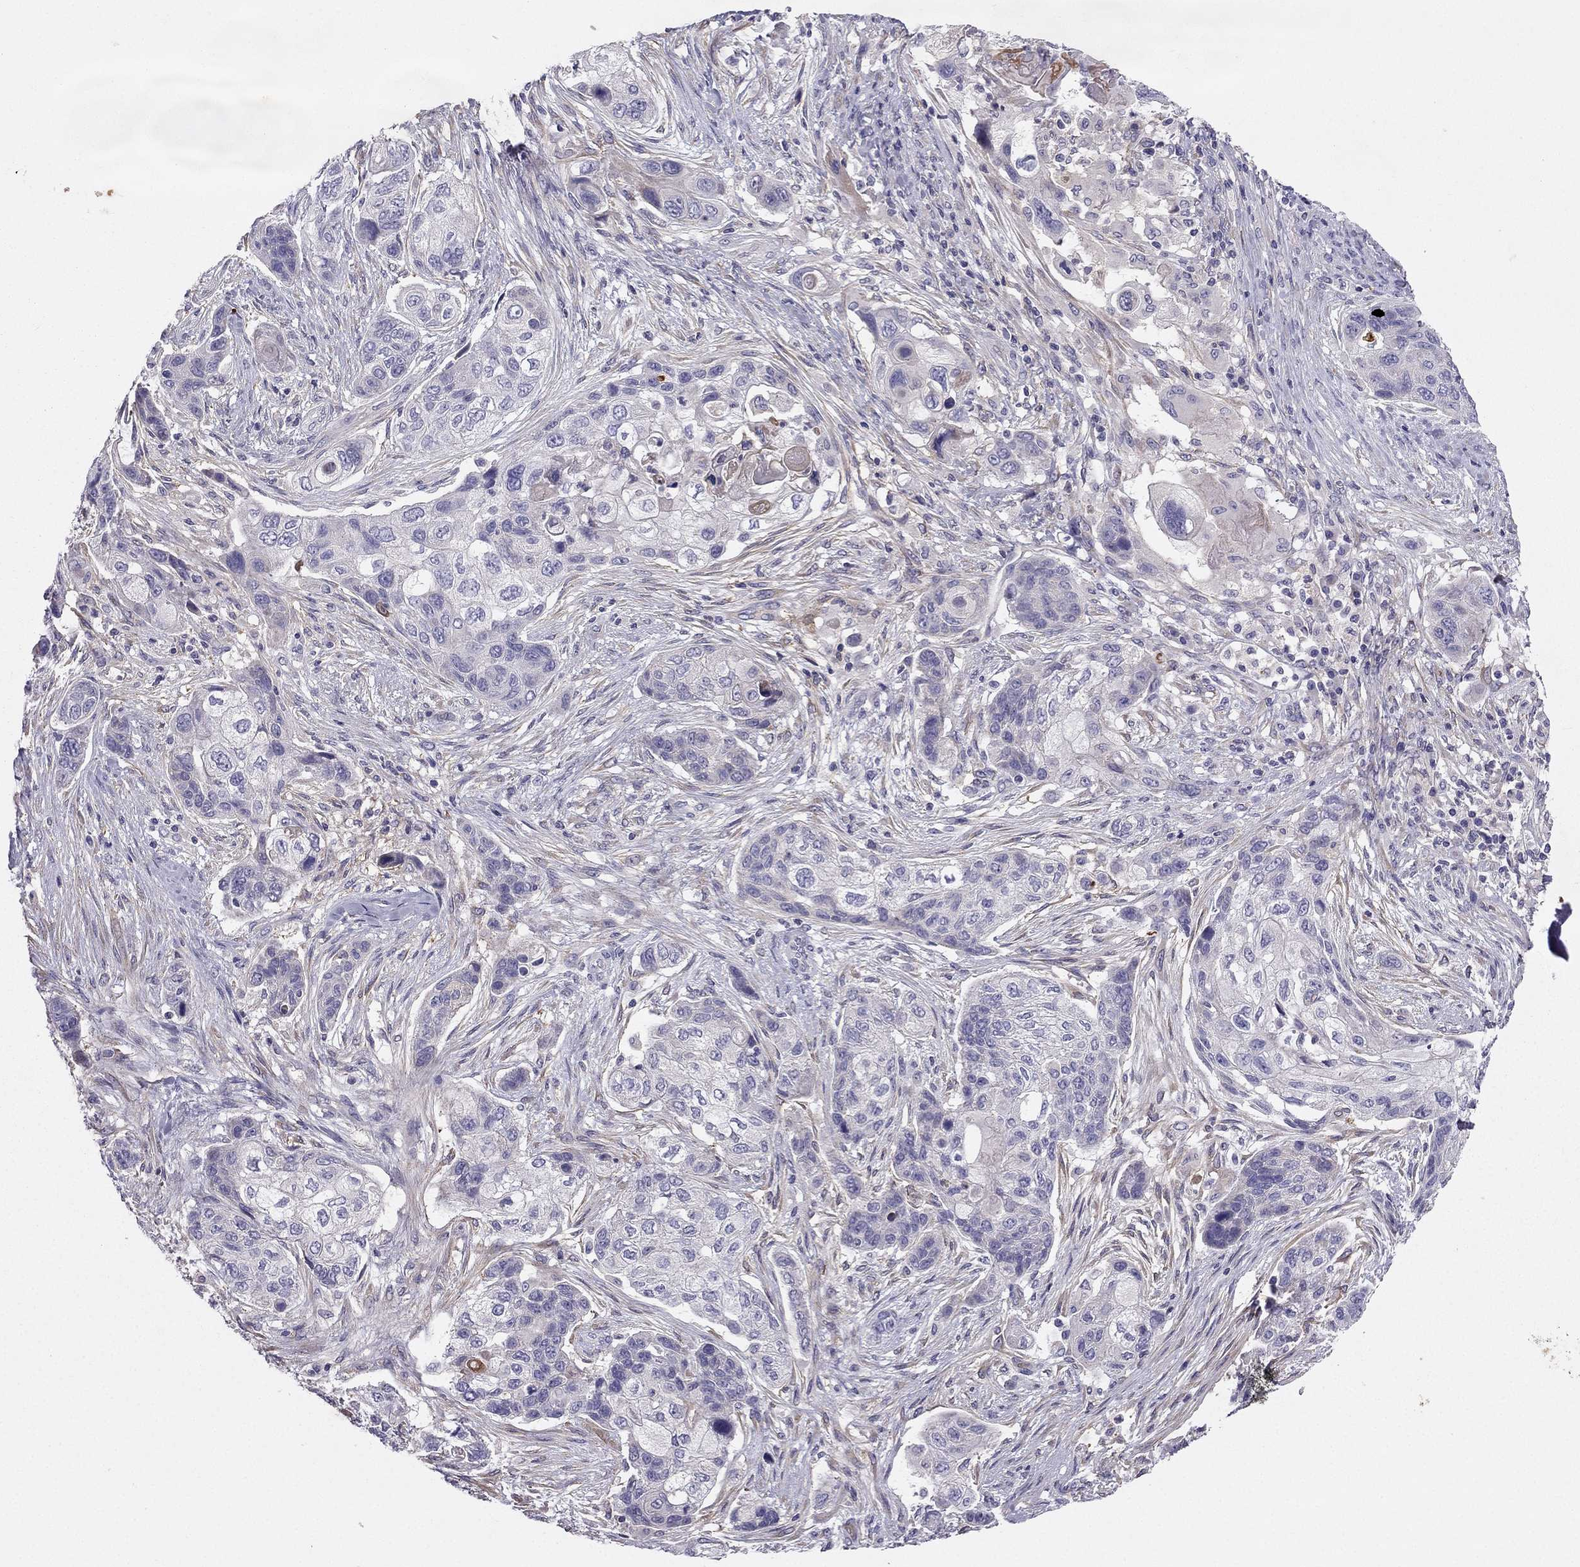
{"staining": {"intensity": "negative", "quantity": "none", "location": "none"}, "tissue": "lung cancer", "cell_type": "Tumor cells", "image_type": "cancer", "snomed": [{"axis": "morphology", "description": "Squamous cell carcinoma, NOS"}, {"axis": "topography", "description": "Lung"}], "caption": "Squamous cell carcinoma (lung) was stained to show a protein in brown. There is no significant expression in tumor cells.", "gene": "SYT5", "patient": {"sex": "male", "age": 69}}